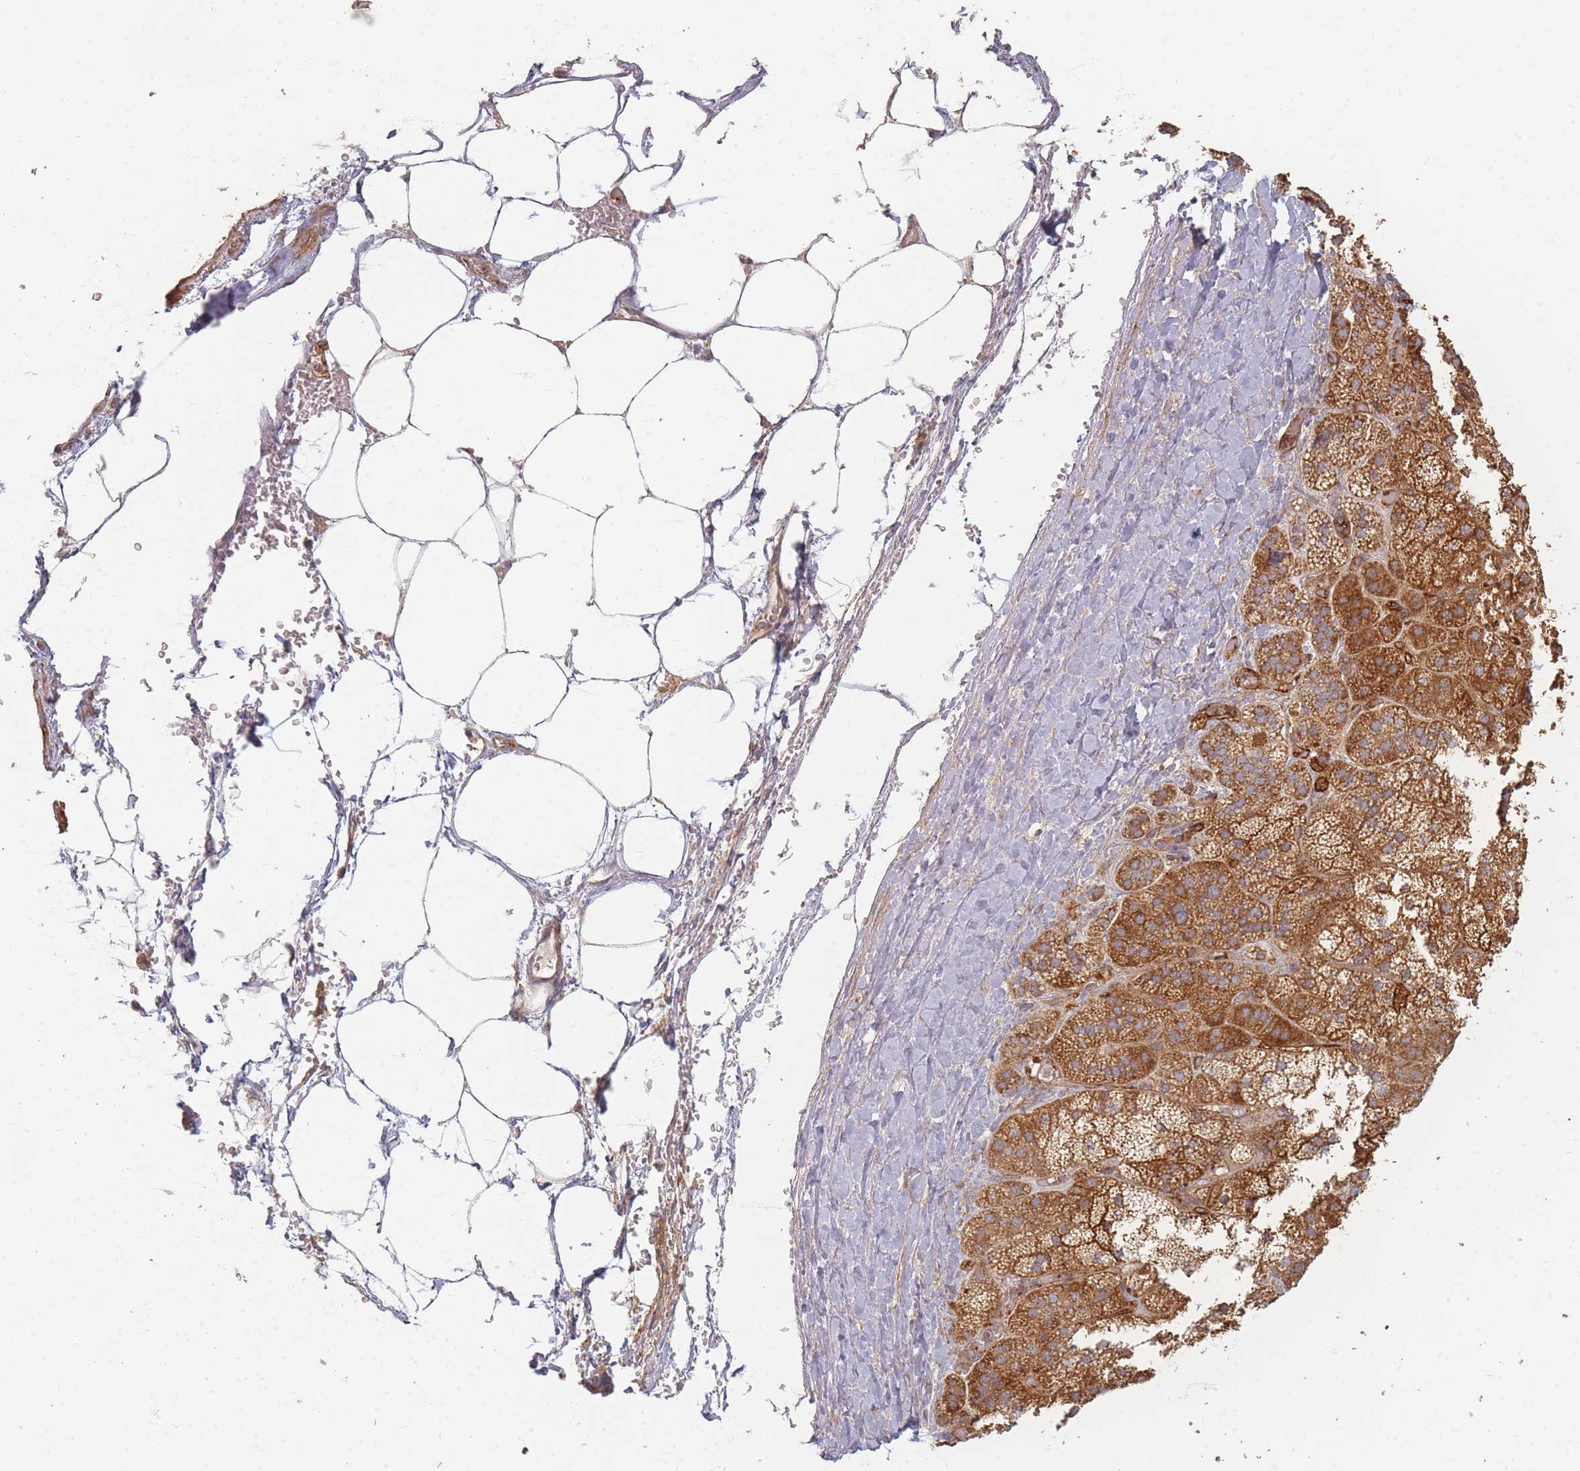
{"staining": {"intensity": "strong", "quantity": "25%-75%", "location": "cytoplasmic/membranous"}, "tissue": "adrenal gland", "cell_type": "Glandular cells", "image_type": "normal", "snomed": [{"axis": "morphology", "description": "Normal tissue, NOS"}, {"axis": "topography", "description": "Adrenal gland"}], "caption": "Immunohistochemical staining of normal human adrenal gland displays high levels of strong cytoplasmic/membranous staining in approximately 25%-75% of glandular cells. (DAB IHC, brown staining for protein, blue staining for nuclei).", "gene": "MRPS6", "patient": {"sex": "female", "age": 70}}